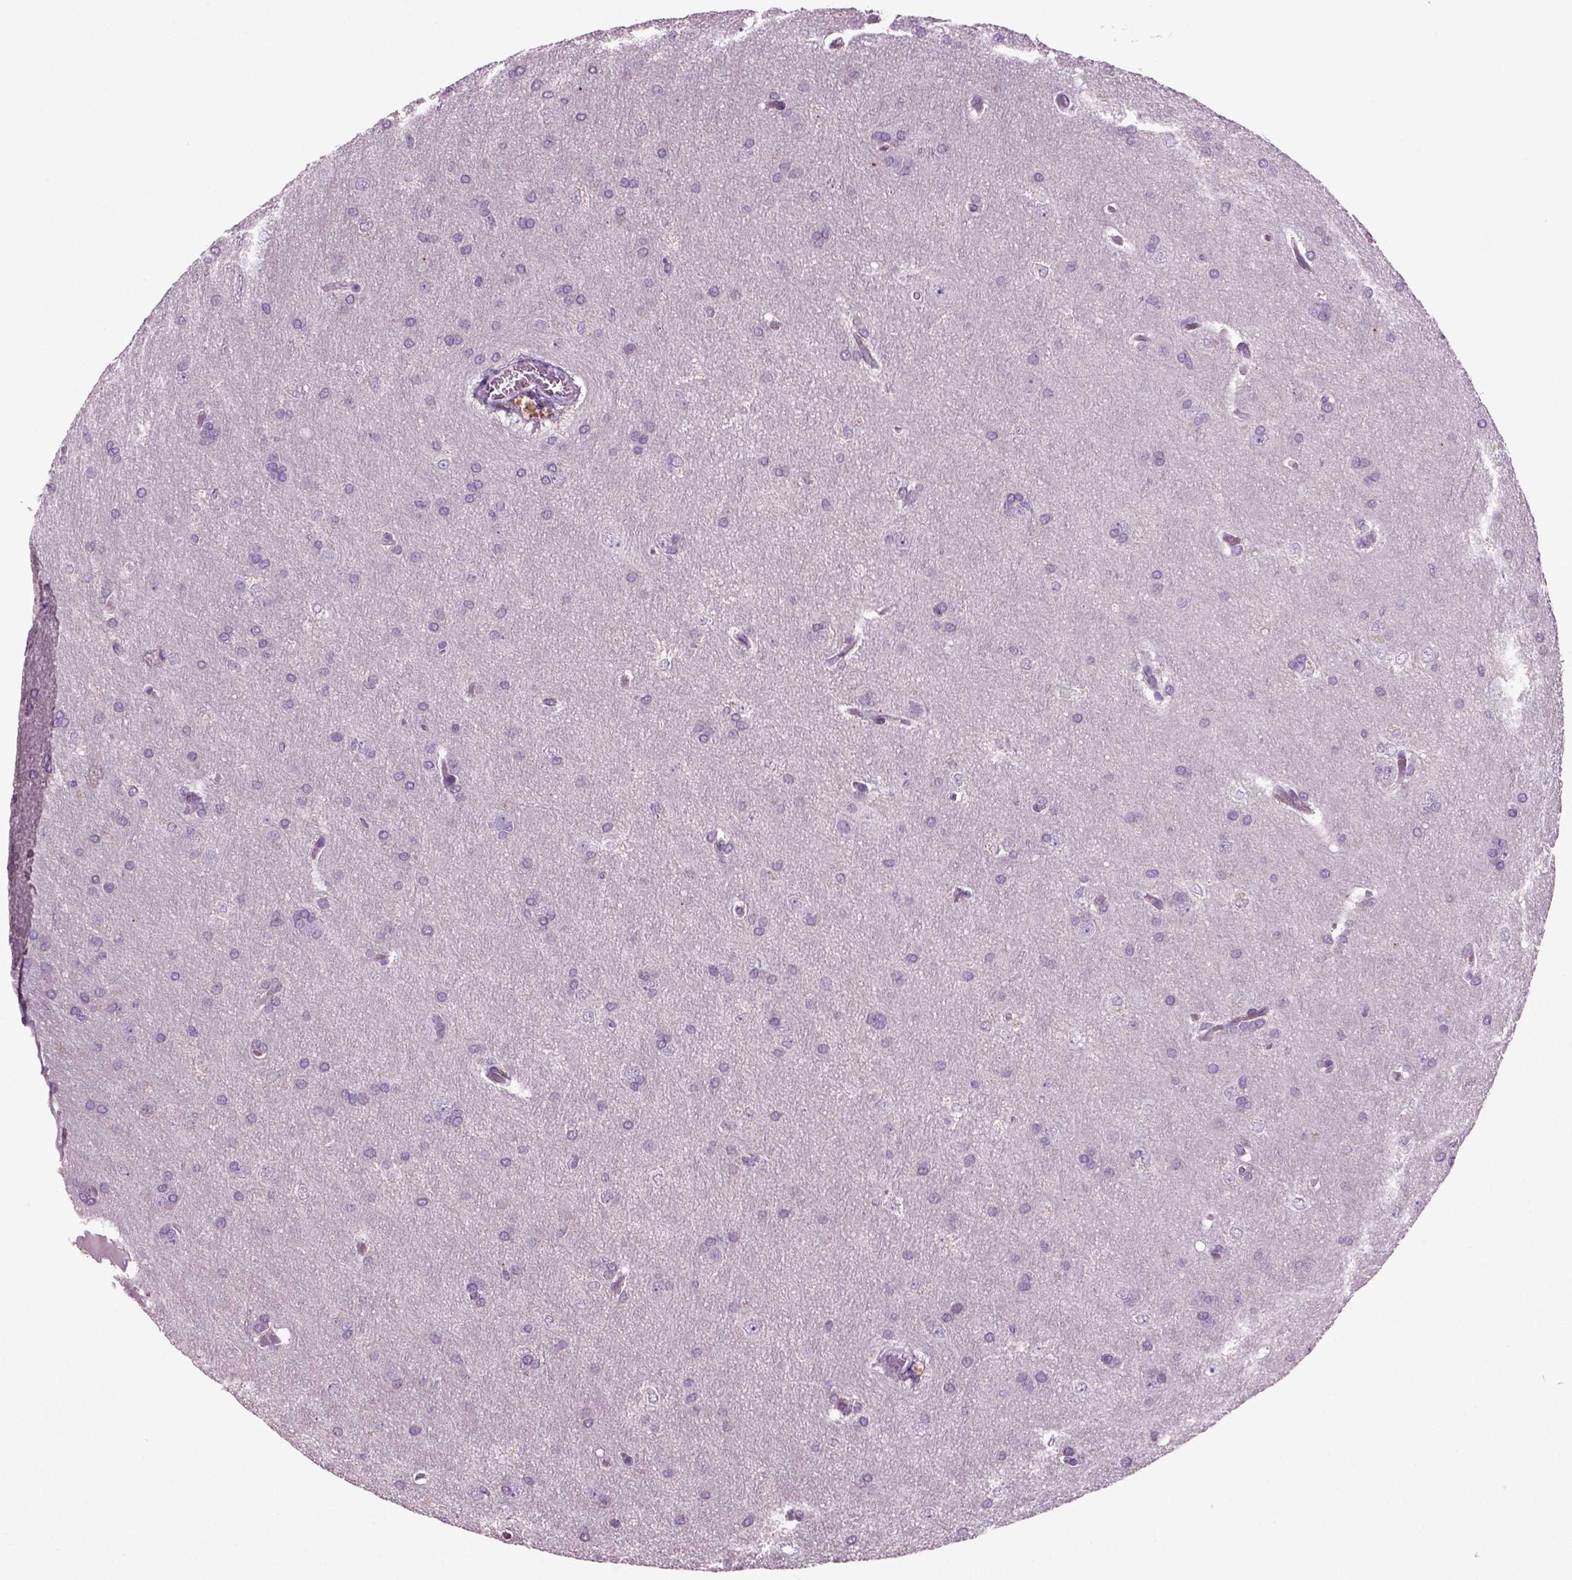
{"staining": {"intensity": "negative", "quantity": "none", "location": "none"}, "tissue": "glioma", "cell_type": "Tumor cells", "image_type": "cancer", "snomed": [{"axis": "morphology", "description": "Glioma, malignant, Low grade"}, {"axis": "topography", "description": "Brain"}], "caption": "A high-resolution photomicrograph shows IHC staining of glioma, which demonstrates no significant staining in tumor cells. (Brightfield microscopy of DAB immunohistochemistry at high magnification).", "gene": "COL9A2", "patient": {"sex": "female", "age": 32}}